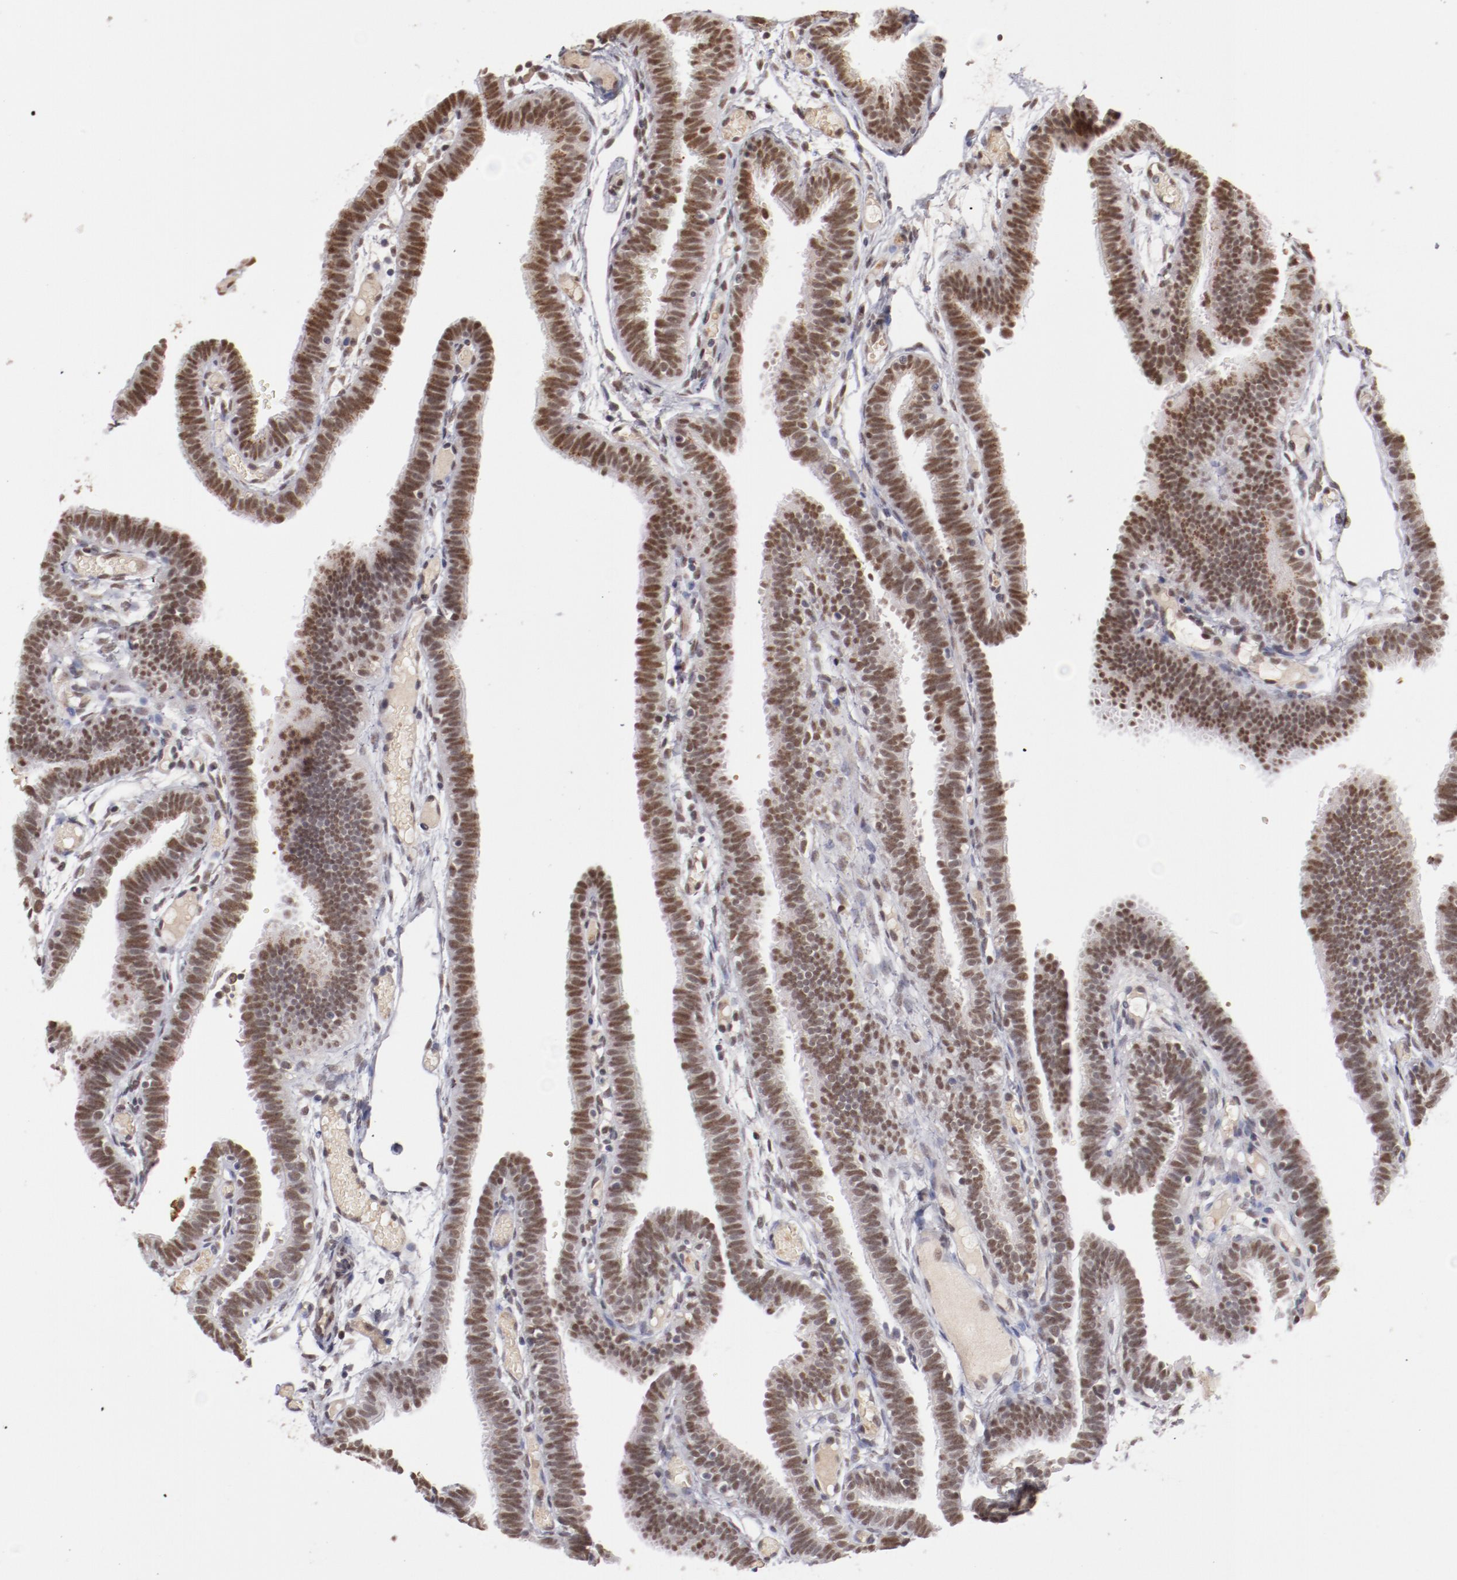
{"staining": {"intensity": "moderate", "quantity": ">75%", "location": "nuclear"}, "tissue": "fallopian tube", "cell_type": "Glandular cells", "image_type": "normal", "snomed": [{"axis": "morphology", "description": "Normal tissue, NOS"}, {"axis": "topography", "description": "Fallopian tube"}], "caption": "This image displays benign fallopian tube stained with IHC to label a protein in brown. The nuclear of glandular cells show moderate positivity for the protein. Nuclei are counter-stained blue.", "gene": "NFE2", "patient": {"sex": "female", "age": 29}}